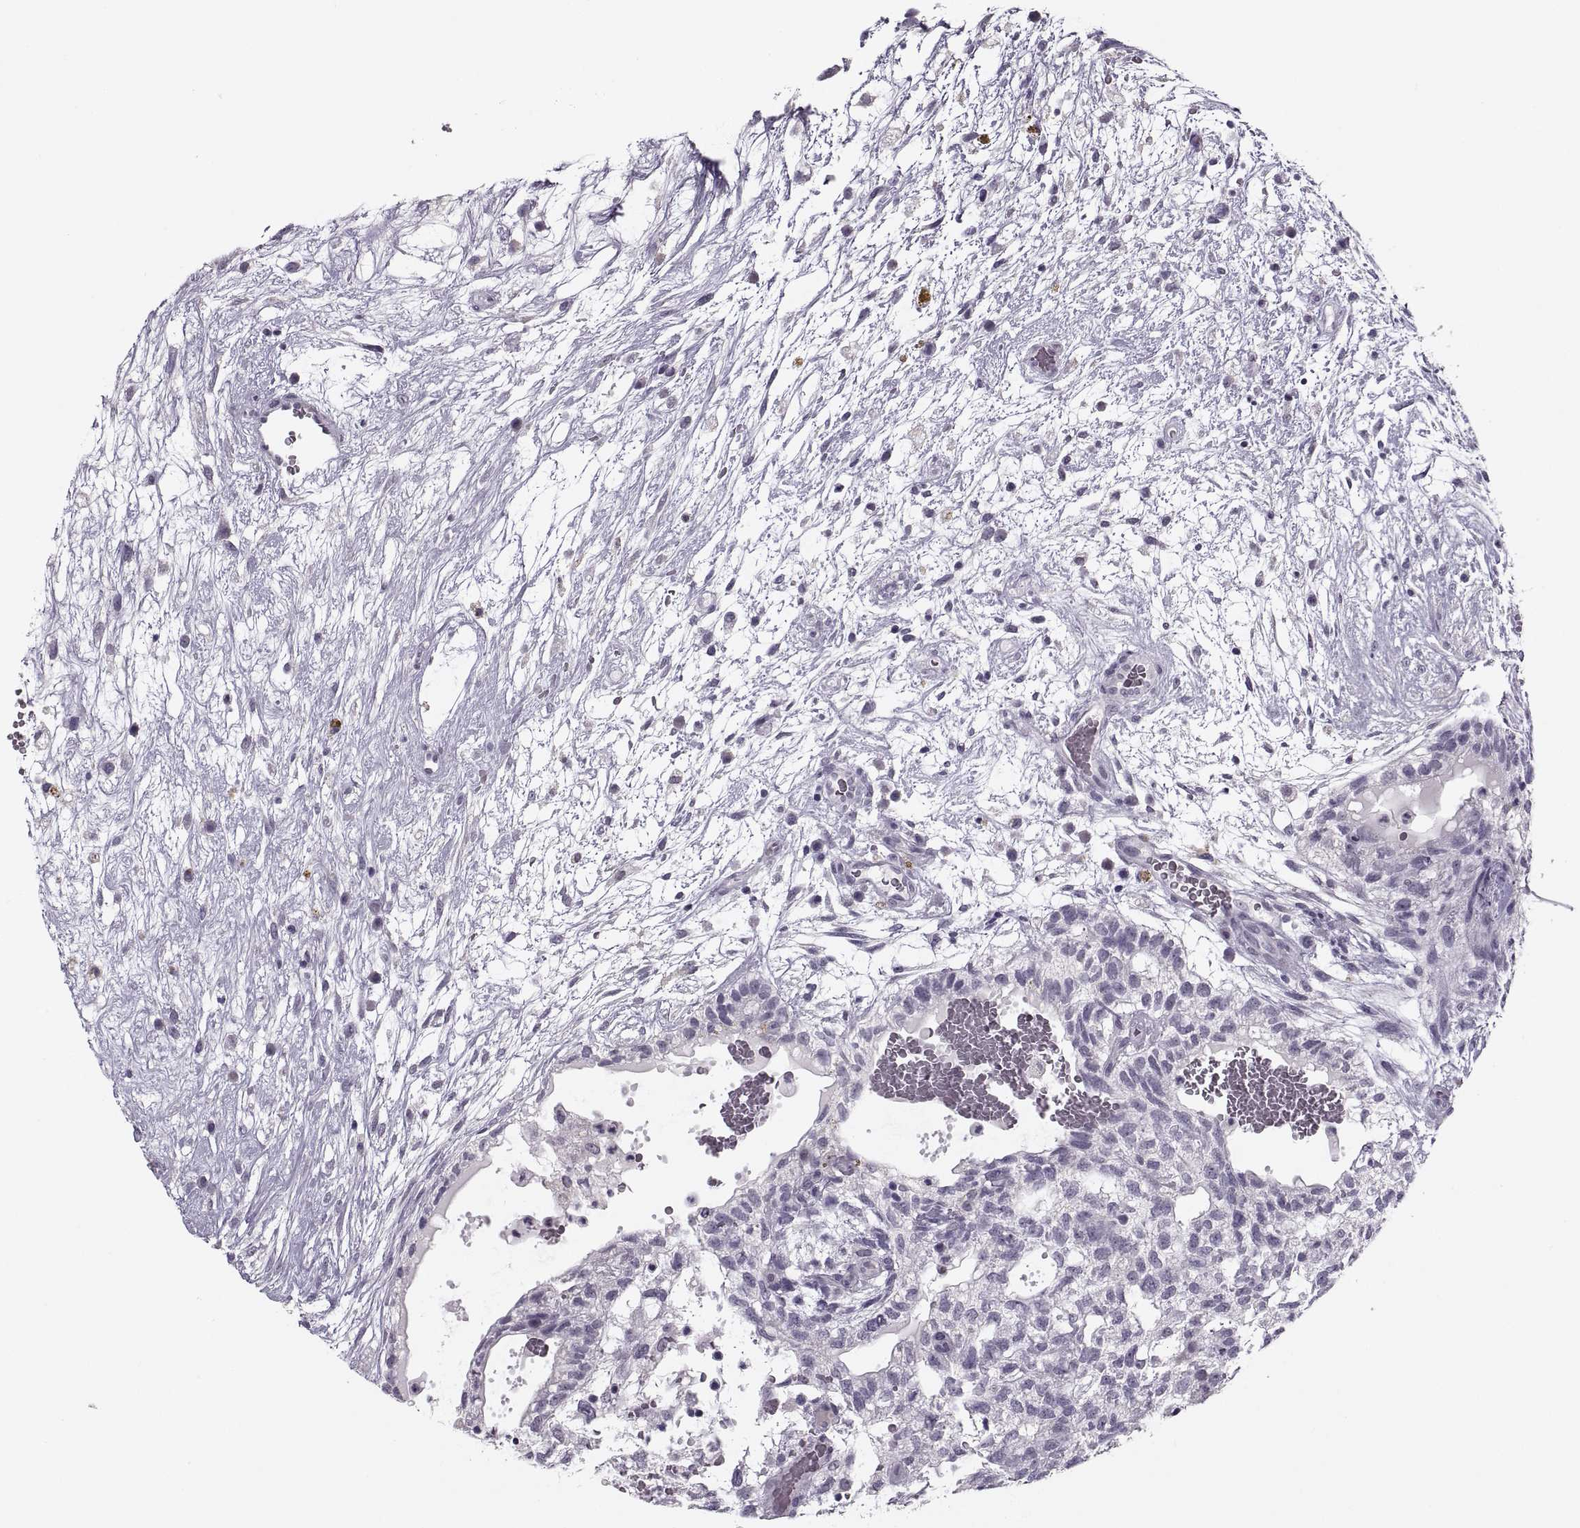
{"staining": {"intensity": "negative", "quantity": "none", "location": "none"}, "tissue": "testis cancer", "cell_type": "Tumor cells", "image_type": "cancer", "snomed": [{"axis": "morphology", "description": "Normal tissue, NOS"}, {"axis": "morphology", "description": "Carcinoma, Embryonal, NOS"}, {"axis": "topography", "description": "Testis"}], "caption": "This is an immunohistochemistry histopathology image of embryonal carcinoma (testis). There is no positivity in tumor cells.", "gene": "PAGE5", "patient": {"sex": "male", "age": 32}}